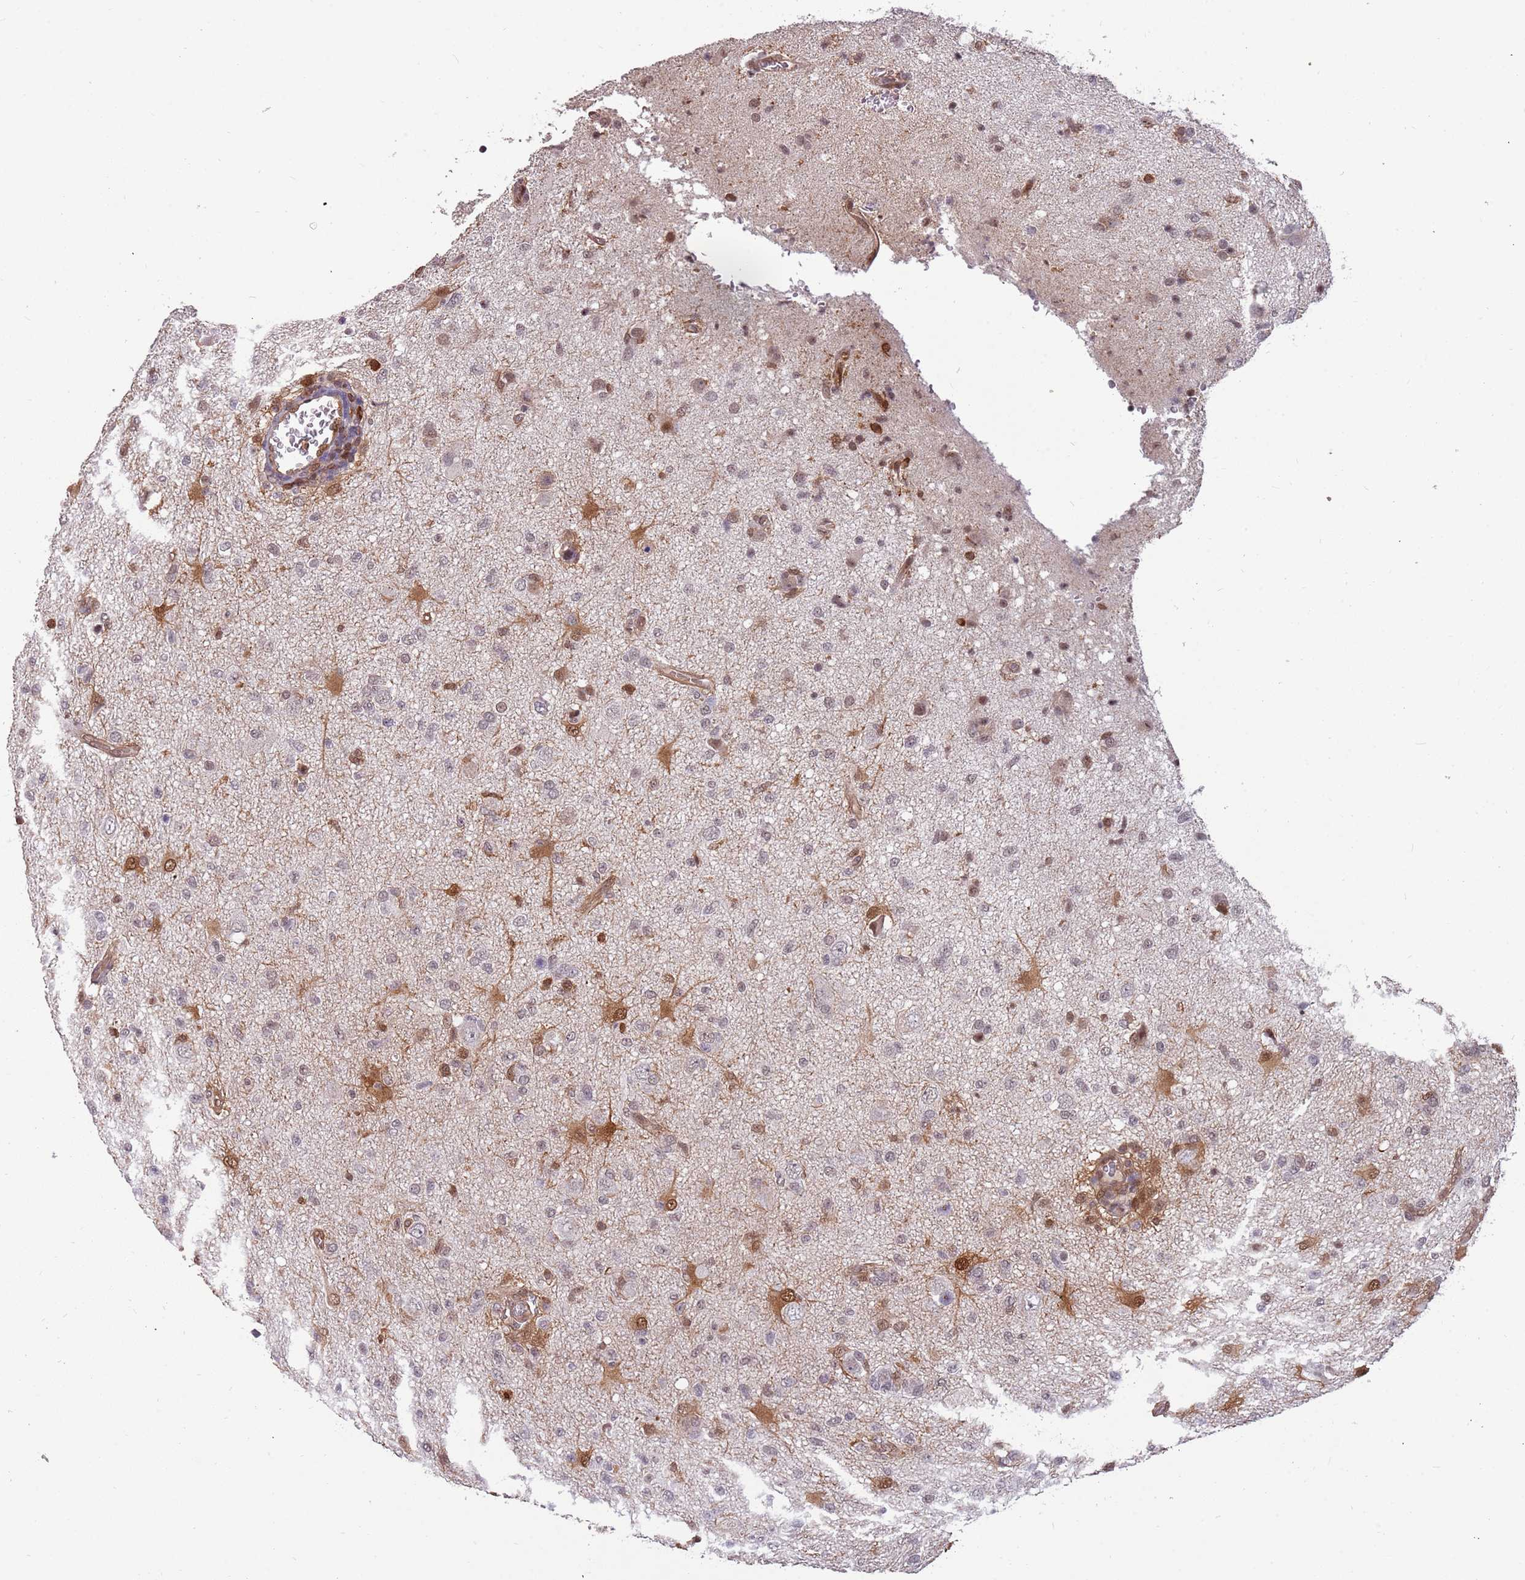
{"staining": {"intensity": "weak", "quantity": "<25%", "location": "nuclear"}, "tissue": "glioma", "cell_type": "Tumor cells", "image_type": "cancer", "snomed": [{"axis": "morphology", "description": "Glioma, malignant, High grade"}, {"axis": "topography", "description": "Brain"}], "caption": "Protein analysis of glioma reveals no significant staining in tumor cells.", "gene": "GBP2", "patient": {"sex": "female", "age": 57}}